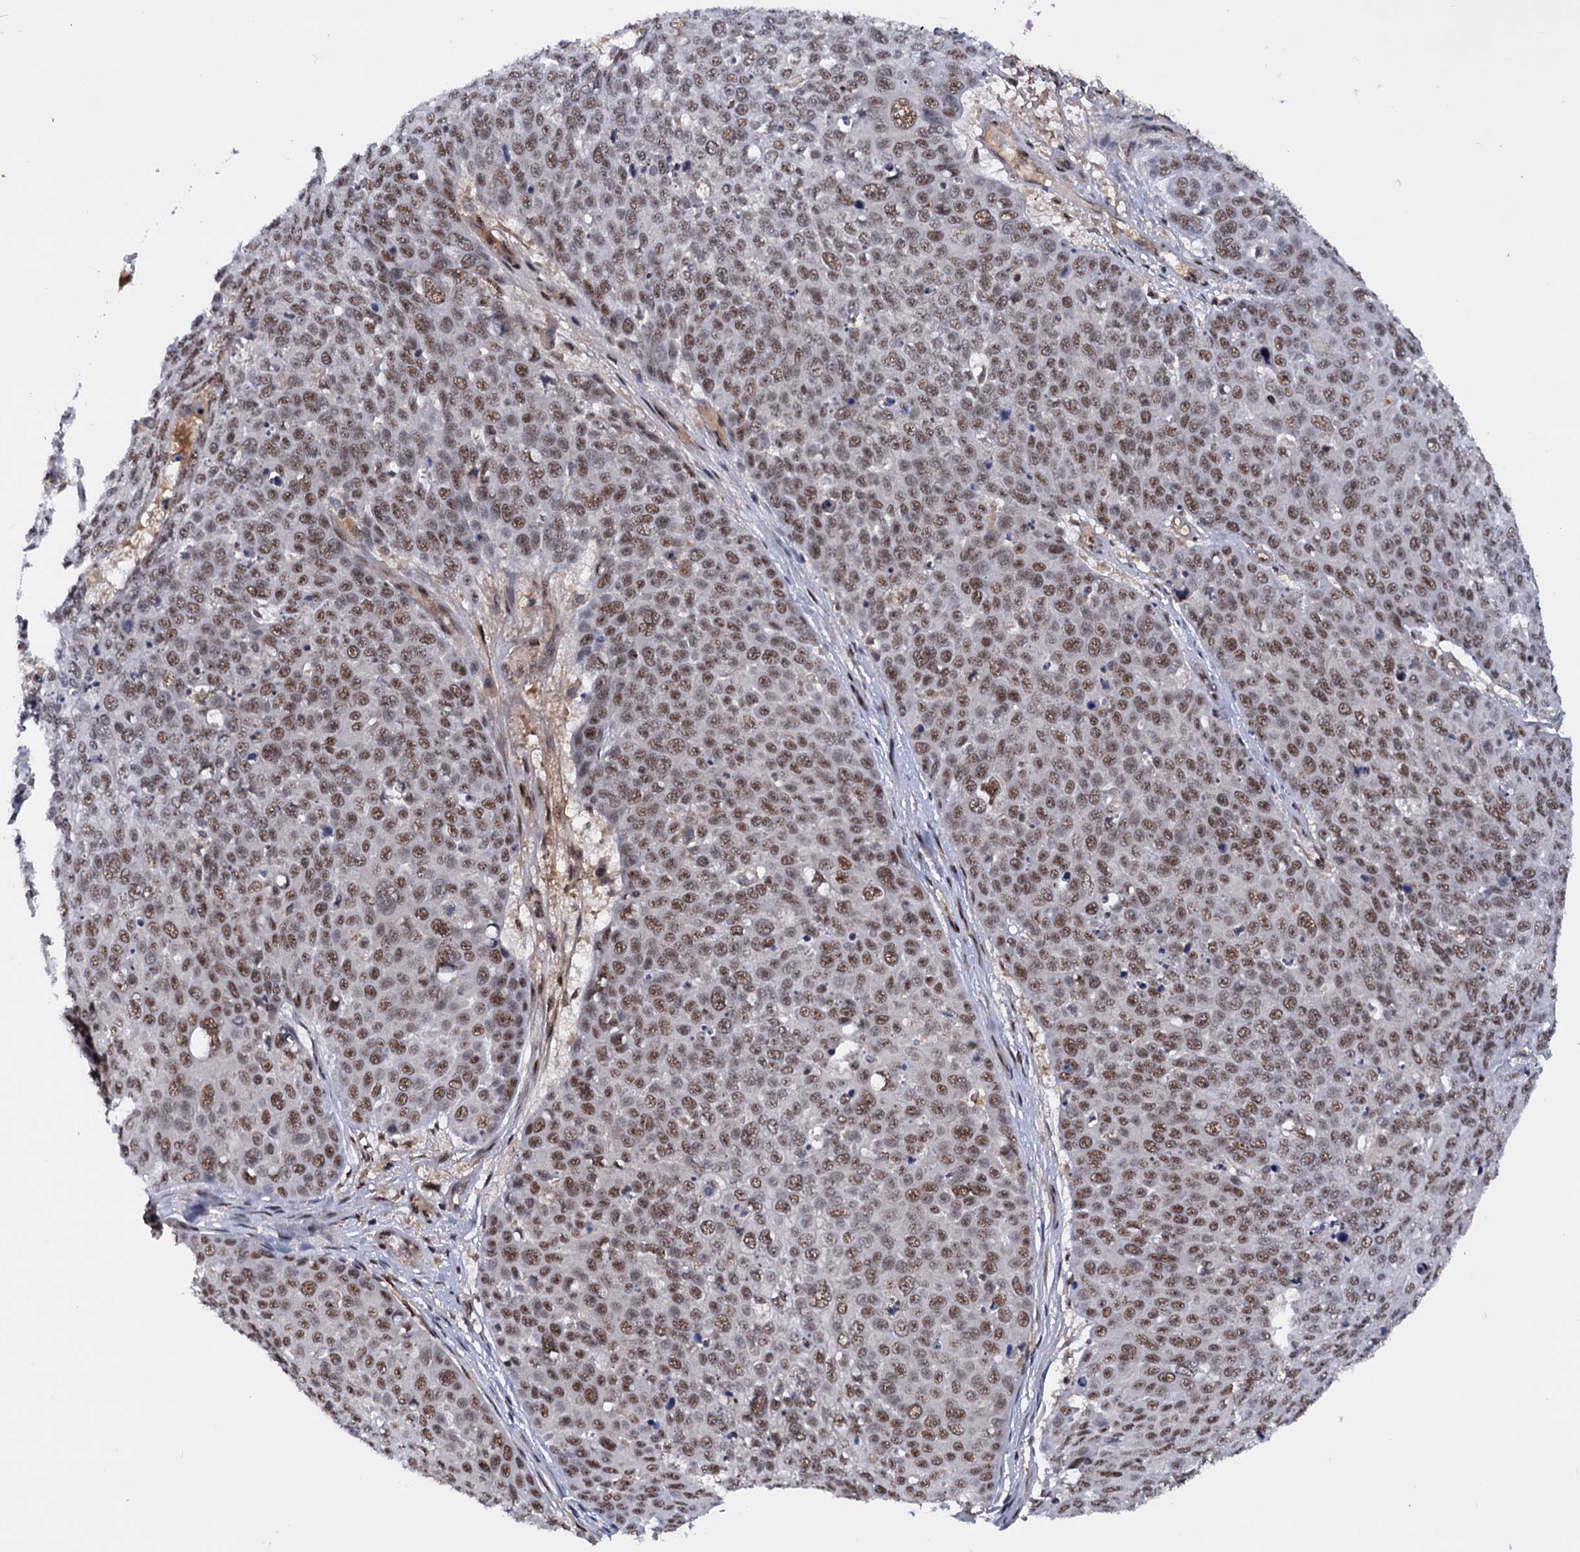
{"staining": {"intensity": "moderate", "quantity": ">75%", "location": "nuclear"}, "tissue": "skin cancer", "cell_type": "Tumor cells", "image_type": "cancer", "snomed": [{"axis": "morphology", "description": "Squamous cell carcinoma, NOS"}, {"axis": "topography", "description": "Skin"}], "caption": "Skin squamous cell carcinoma stained with a protein marker shows moderate staining in tumor cells.", "gene": "TBC1D12", "patient": {"sex": "male", "age": 71}}